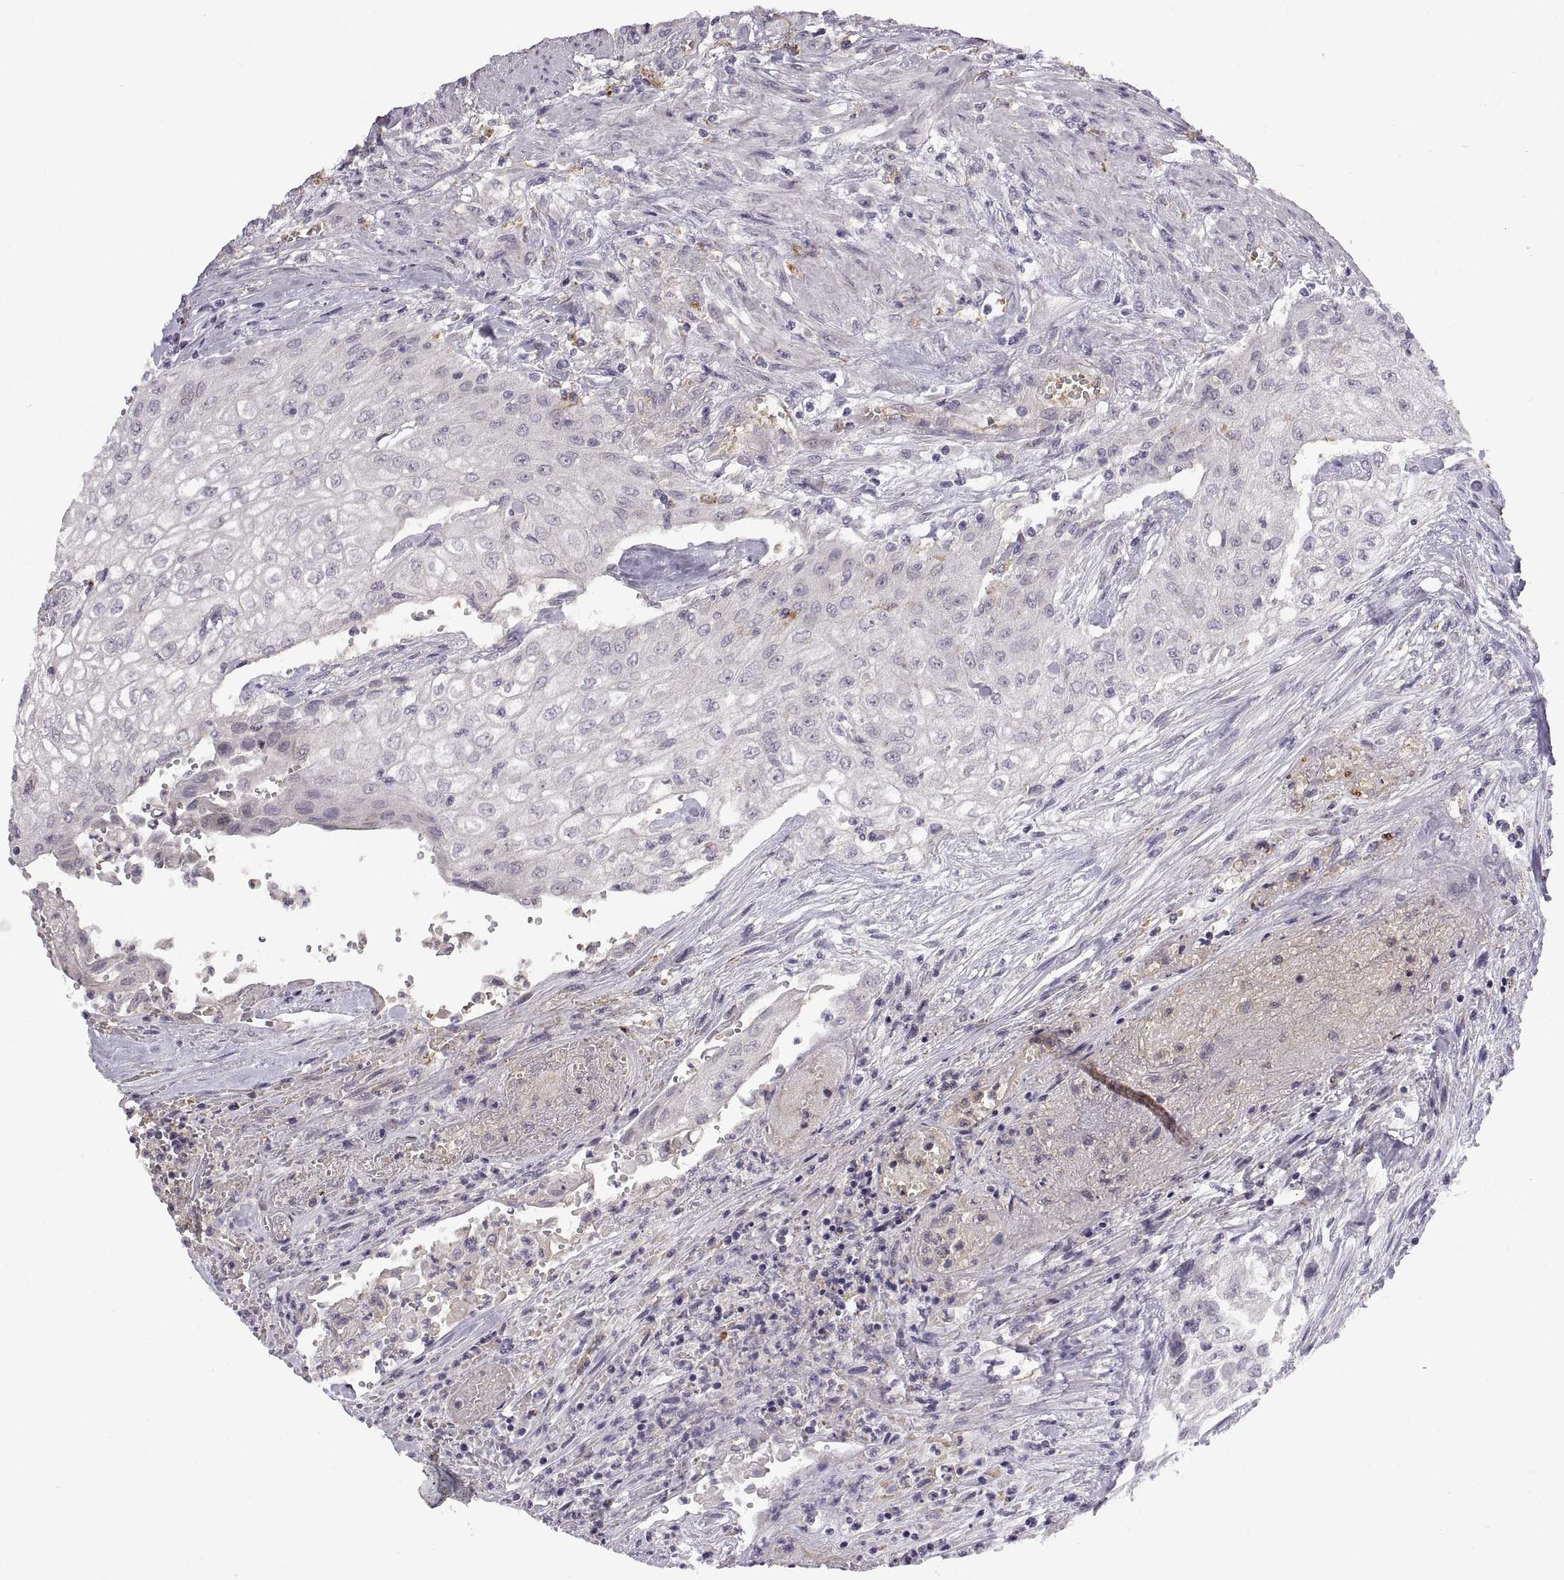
{"staining": {"intensity": "negative", "quantity": "none", "location": "none"}, "tissue": "urothelial cancer", "cell_type": "Tumor cells", "image_type": "cancer", "snomed": [{"axis": "morphology", "description": "Urothelial carcinoma, High grade"}, {"axis": "topography", "description": "Urinary bladder"}], "caption": "A high-resolution photomicrograph shows IHC staining of high-grade urothelial carcinoma, which displays no significant staining in tumor cells.", "gene": "MEIOC", "patient": {"sex": "male", "age": 62}}